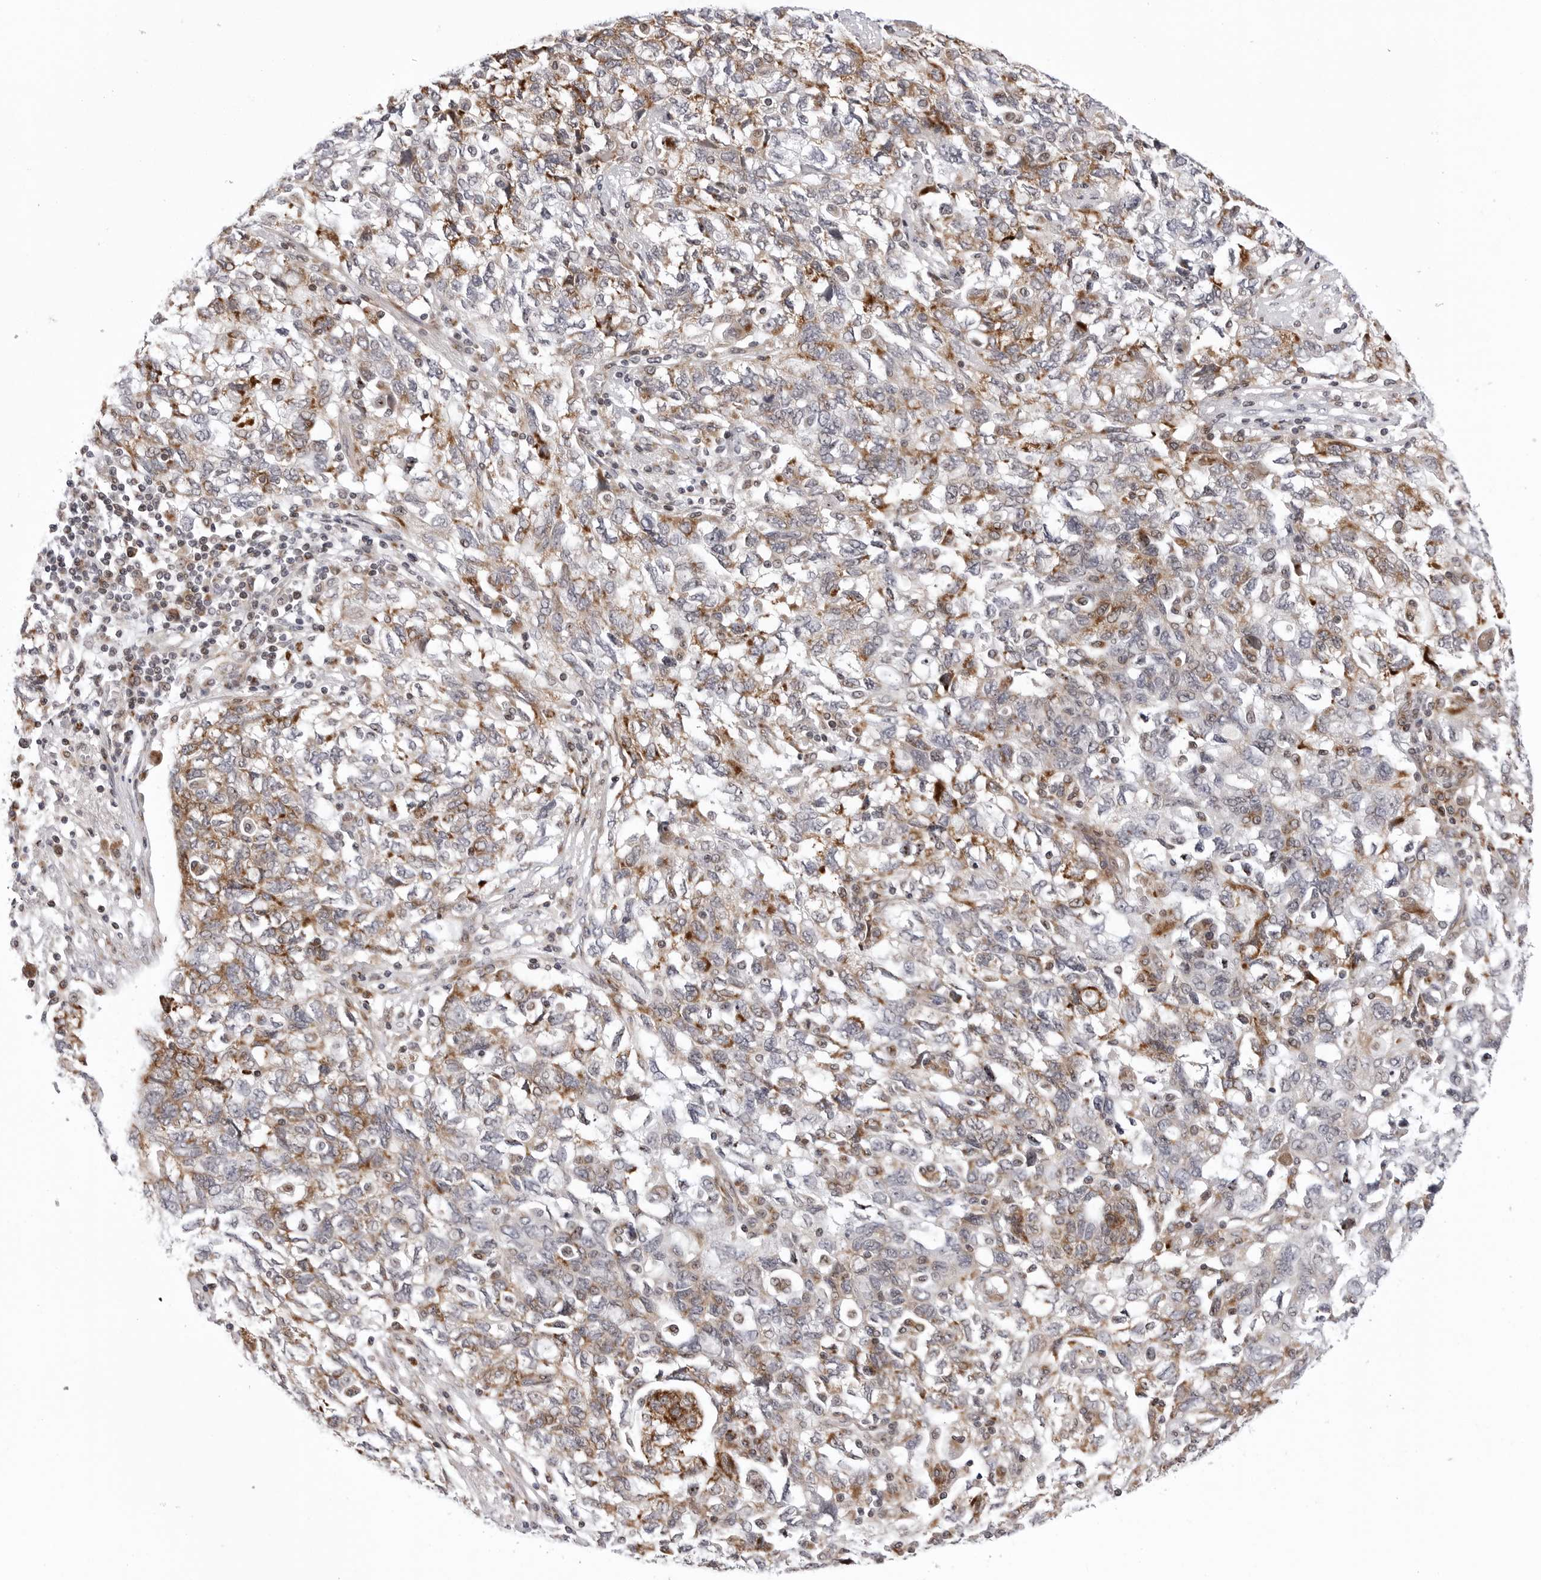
{"staining": {"intensity": "moderate", "quantity": ">75%", "location": "cytoplasmic/membranous"}, "tissue": "ovarian cancer", "cell_type": "Tumor cells", "image_type": "cancer", "snomed": [{"axis": "morphology", "description": "Carcinoma, NOS"}, {"axis": "morphology", "description": "Cystadenocarcinoma, serous, NOS"}, {"axis": "topography", "description": "Ovary"}], "caption": "Ovarian serous cystadenocarcinoma stained with IHC exhibits moderate cytoplasmic/membranous staining in approximately >75% of tumor cells.", "gene": "CDK20", "patient": {"sex": "female", "age": 69}}